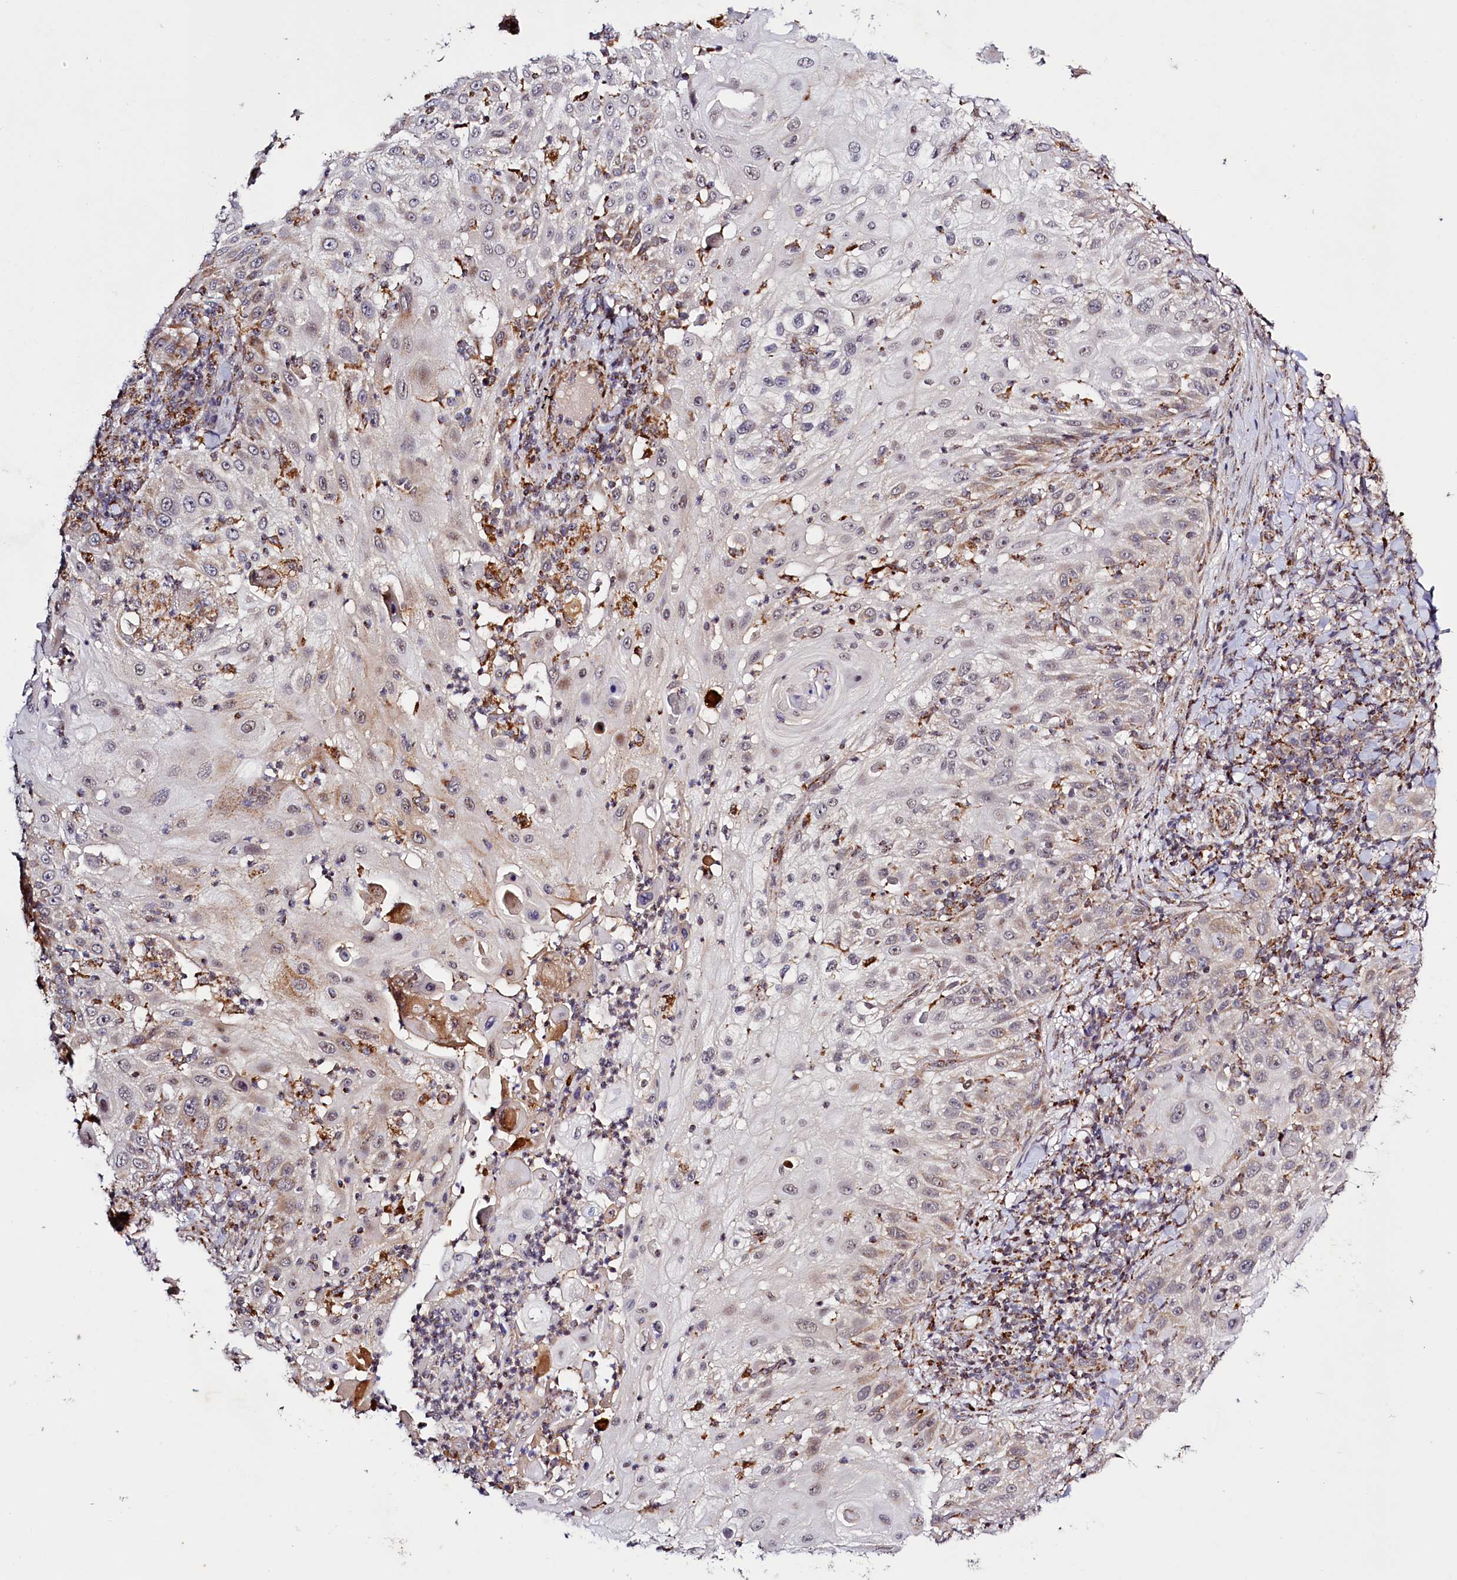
{"staining": {"intensity": "weak", "quantity": "25%-75%", "location": "cytoplasmic/membranous"}, "tissue": "skin cancer", "cell_type": "Tumor cells", "image_type": "cancer", "snomed": [{"axis": "morphology", "description": "Squamous cell carcinoma, NOS"}, {"axis": "topography", "description": "Skin"}], "caption": "Immunohistochemistry micrograph of human skin cancer stained for a protein (brown), which shows low levels of weak cytoplasmic/membranous staining in about 25%-75% of tumor cells.", "gene": "DYNC2H1", "patient": {"sex": "female", "age": 44}}